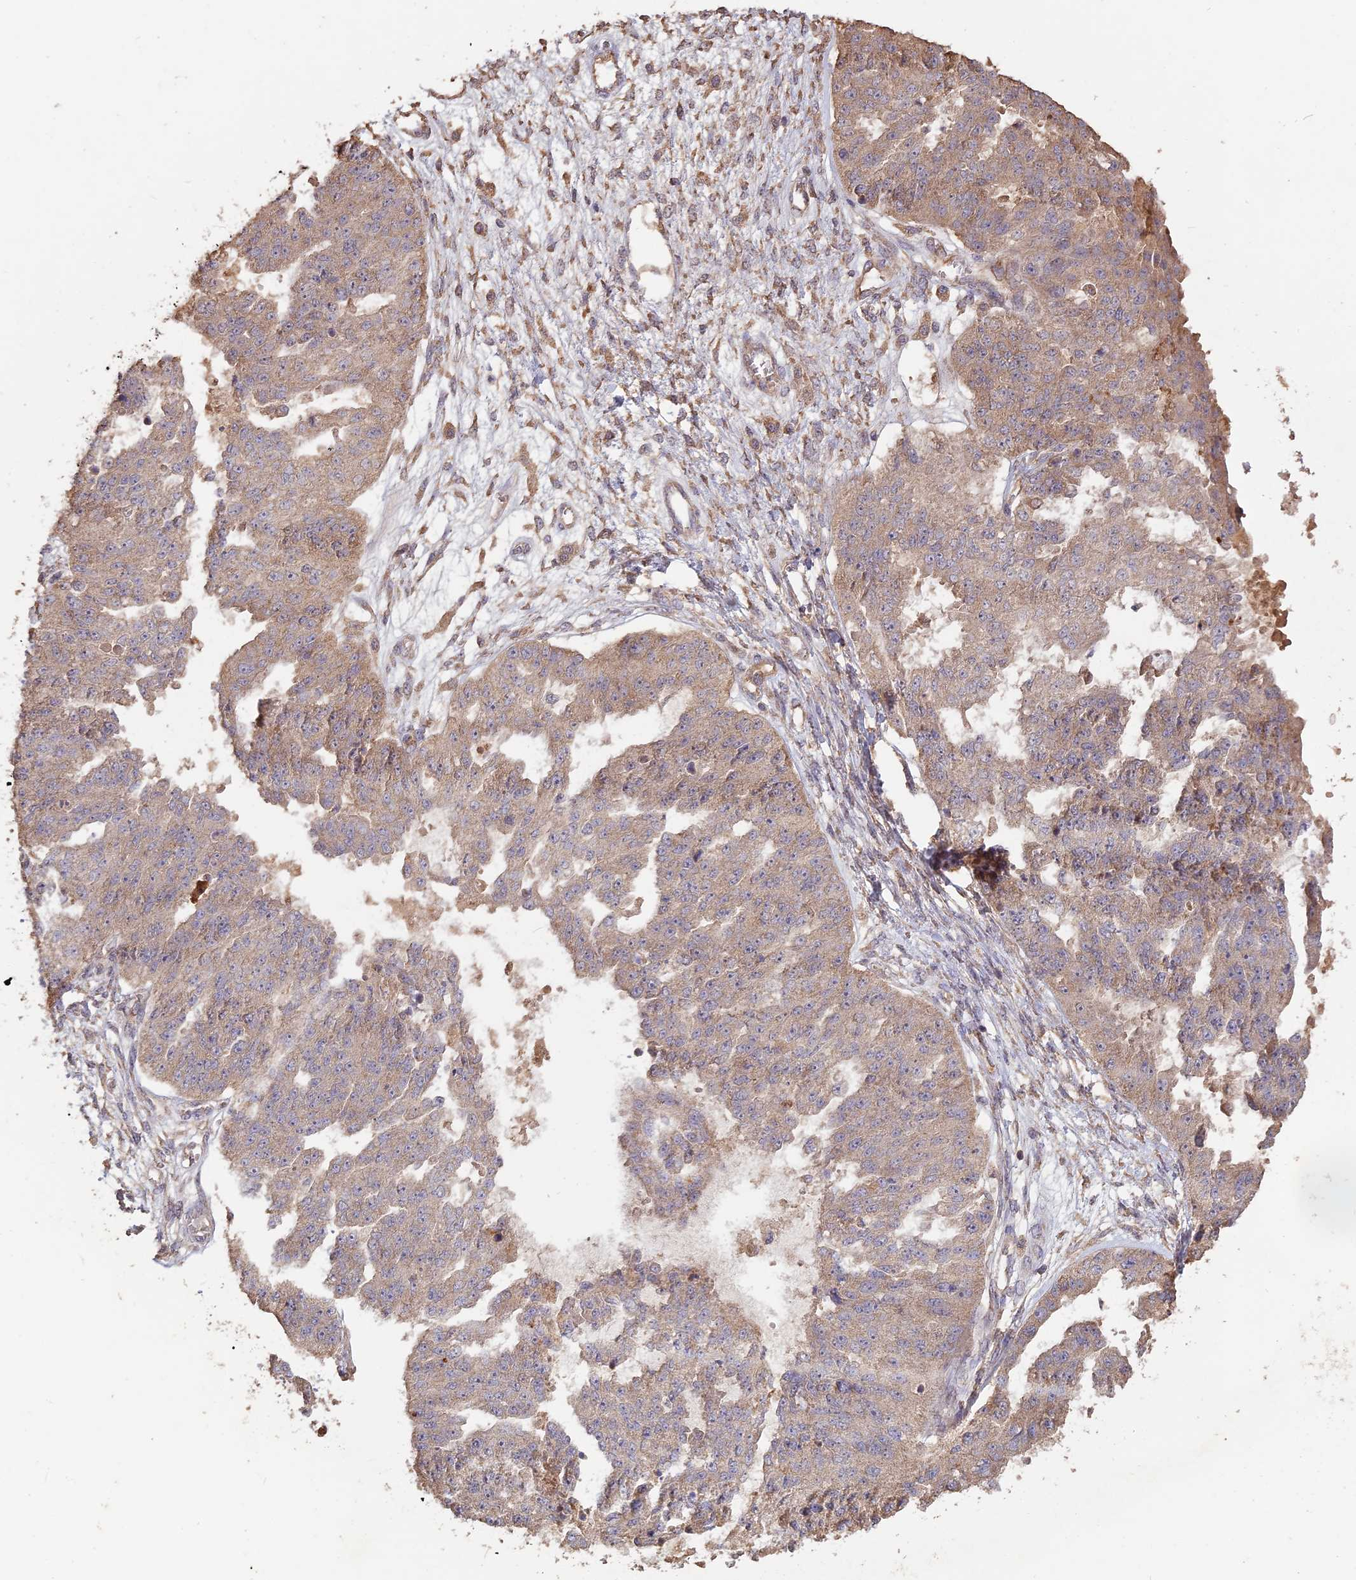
{"staining": {"intensity": "weak", "quantity": ">75%", "location": "cytoplasmic/membranous"}, "tissue": "ovarian cancer", "cell_type": "Tumor cells", "image_type": "cancer", "snomed": [{"axis": "morphology", "description": "Cystadenocarcinoma, serous, NOS"}, {"axis": "topography", "description": "Ovary"}], "caption": "DAB immunohistochemical staining of ovarian cancer (serous cystadenocarcinoma) displays weak cytoplasmic/membranous protein expression in approximately >75% of tumor cells.", "gene": "LAYN", "patient": {"sex": "female", "age": 58}}